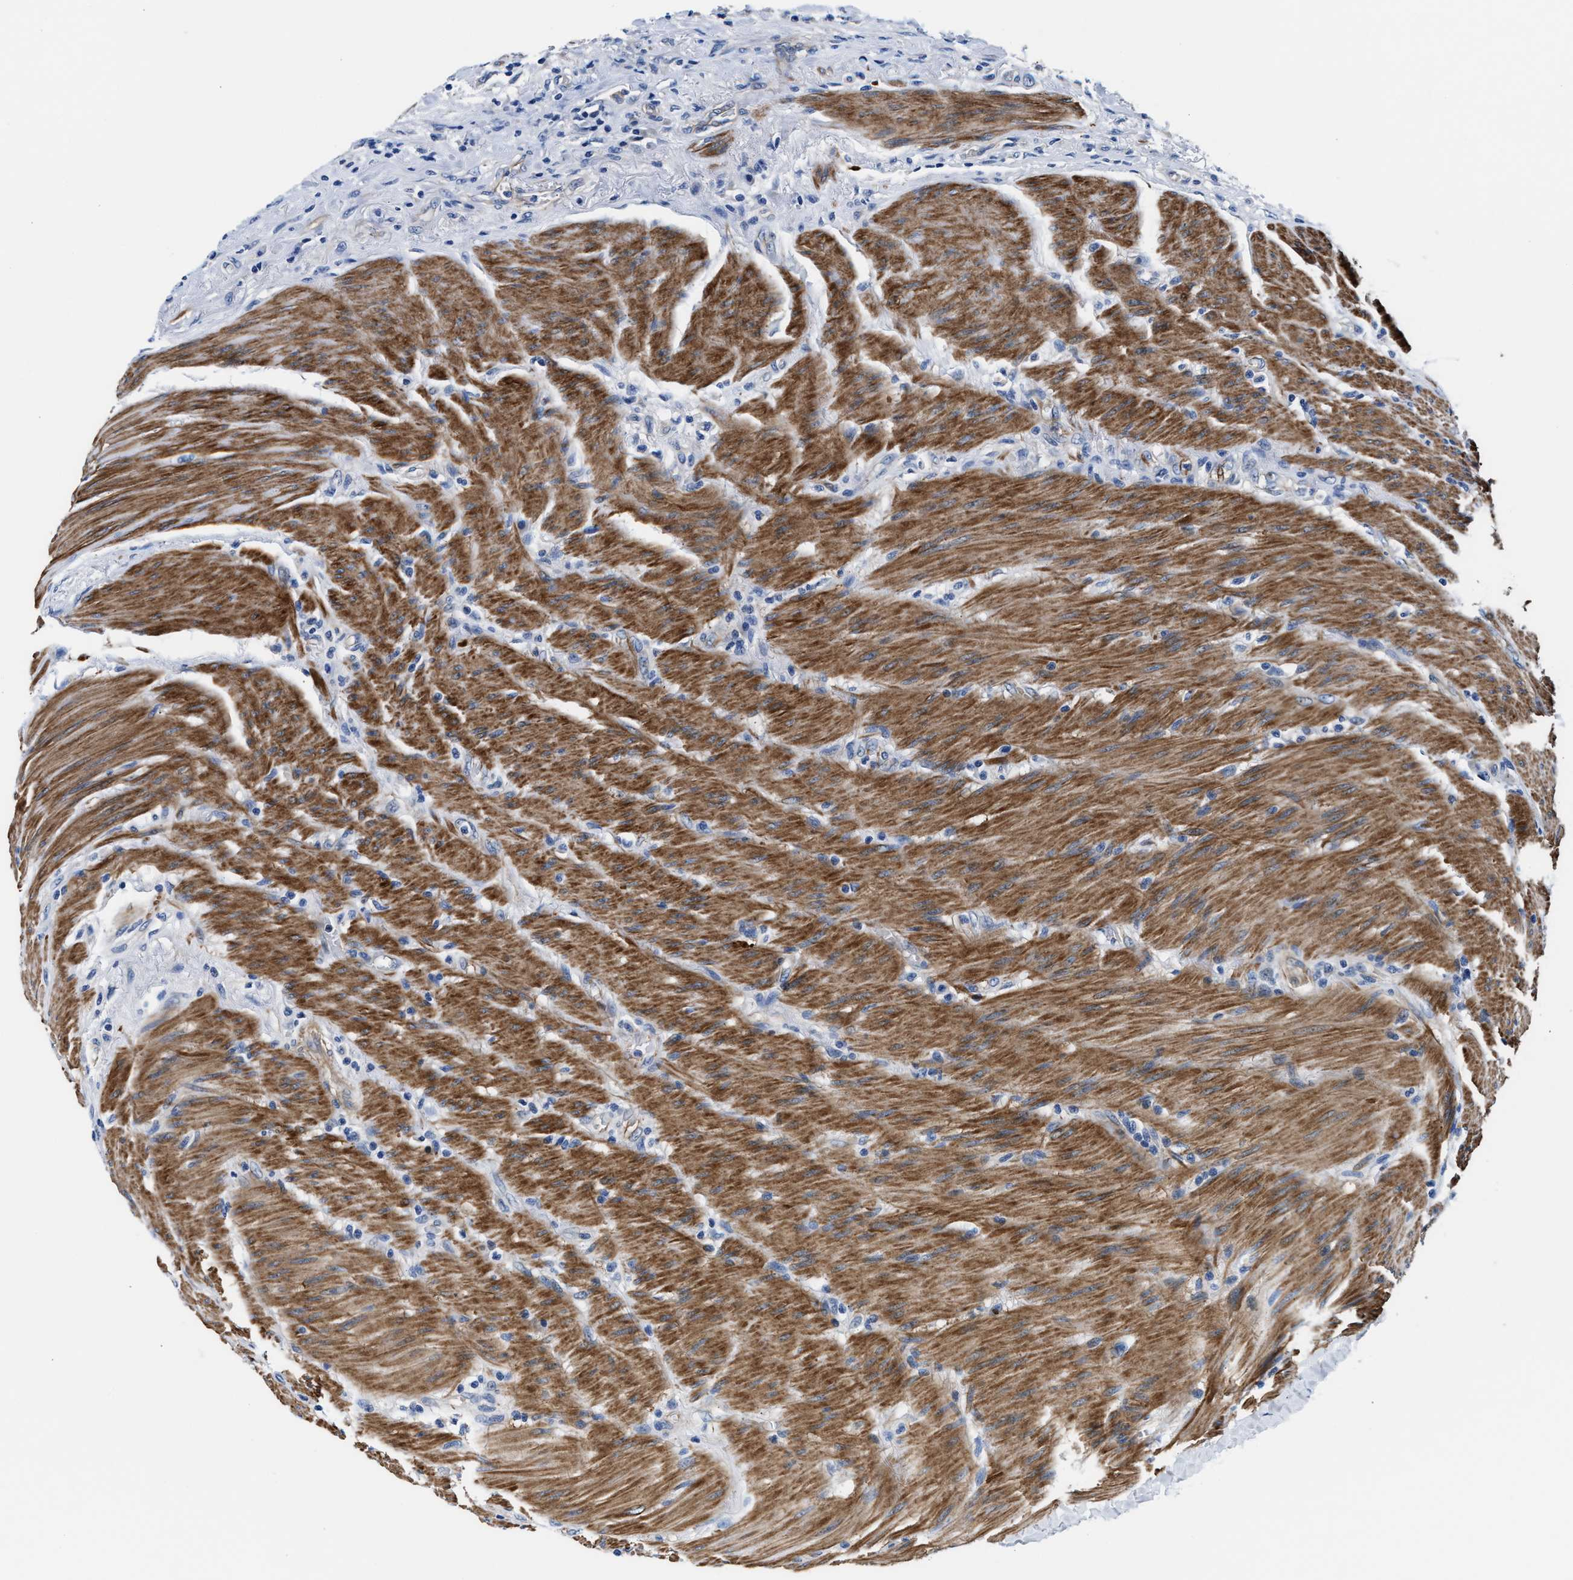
{"staining": {"intensity": "weak", "quantity": "<25%", "location": "cytoplasmic/membranous"}, "tissue": "colorectal cancer", "cell_type": "Tumor cells", "image_type": "cancer", "snomed": [{"axis": "morphology", "description": "Normal tissue, NOS"}, {"axis": "morphology", "description": "Adenocarcinoma, NOS"}, {"axis": "topography", "description": "Rectum"}, {"axis": "topography", "description": "Peripheral nerve tissue"}], "caption": "A high-resolution histopathology image shows immunohistochemistry (IHC) staining of colorectal cancer (adenocarcinoma), which shows no significant positivity in tumor cells. (DAB (3,3'-diaminobenzidine) IHC visualized using brightfield microscopy, high magnification).", "gene": "PARG", "patient": {"sex": "male", "age": 92}}